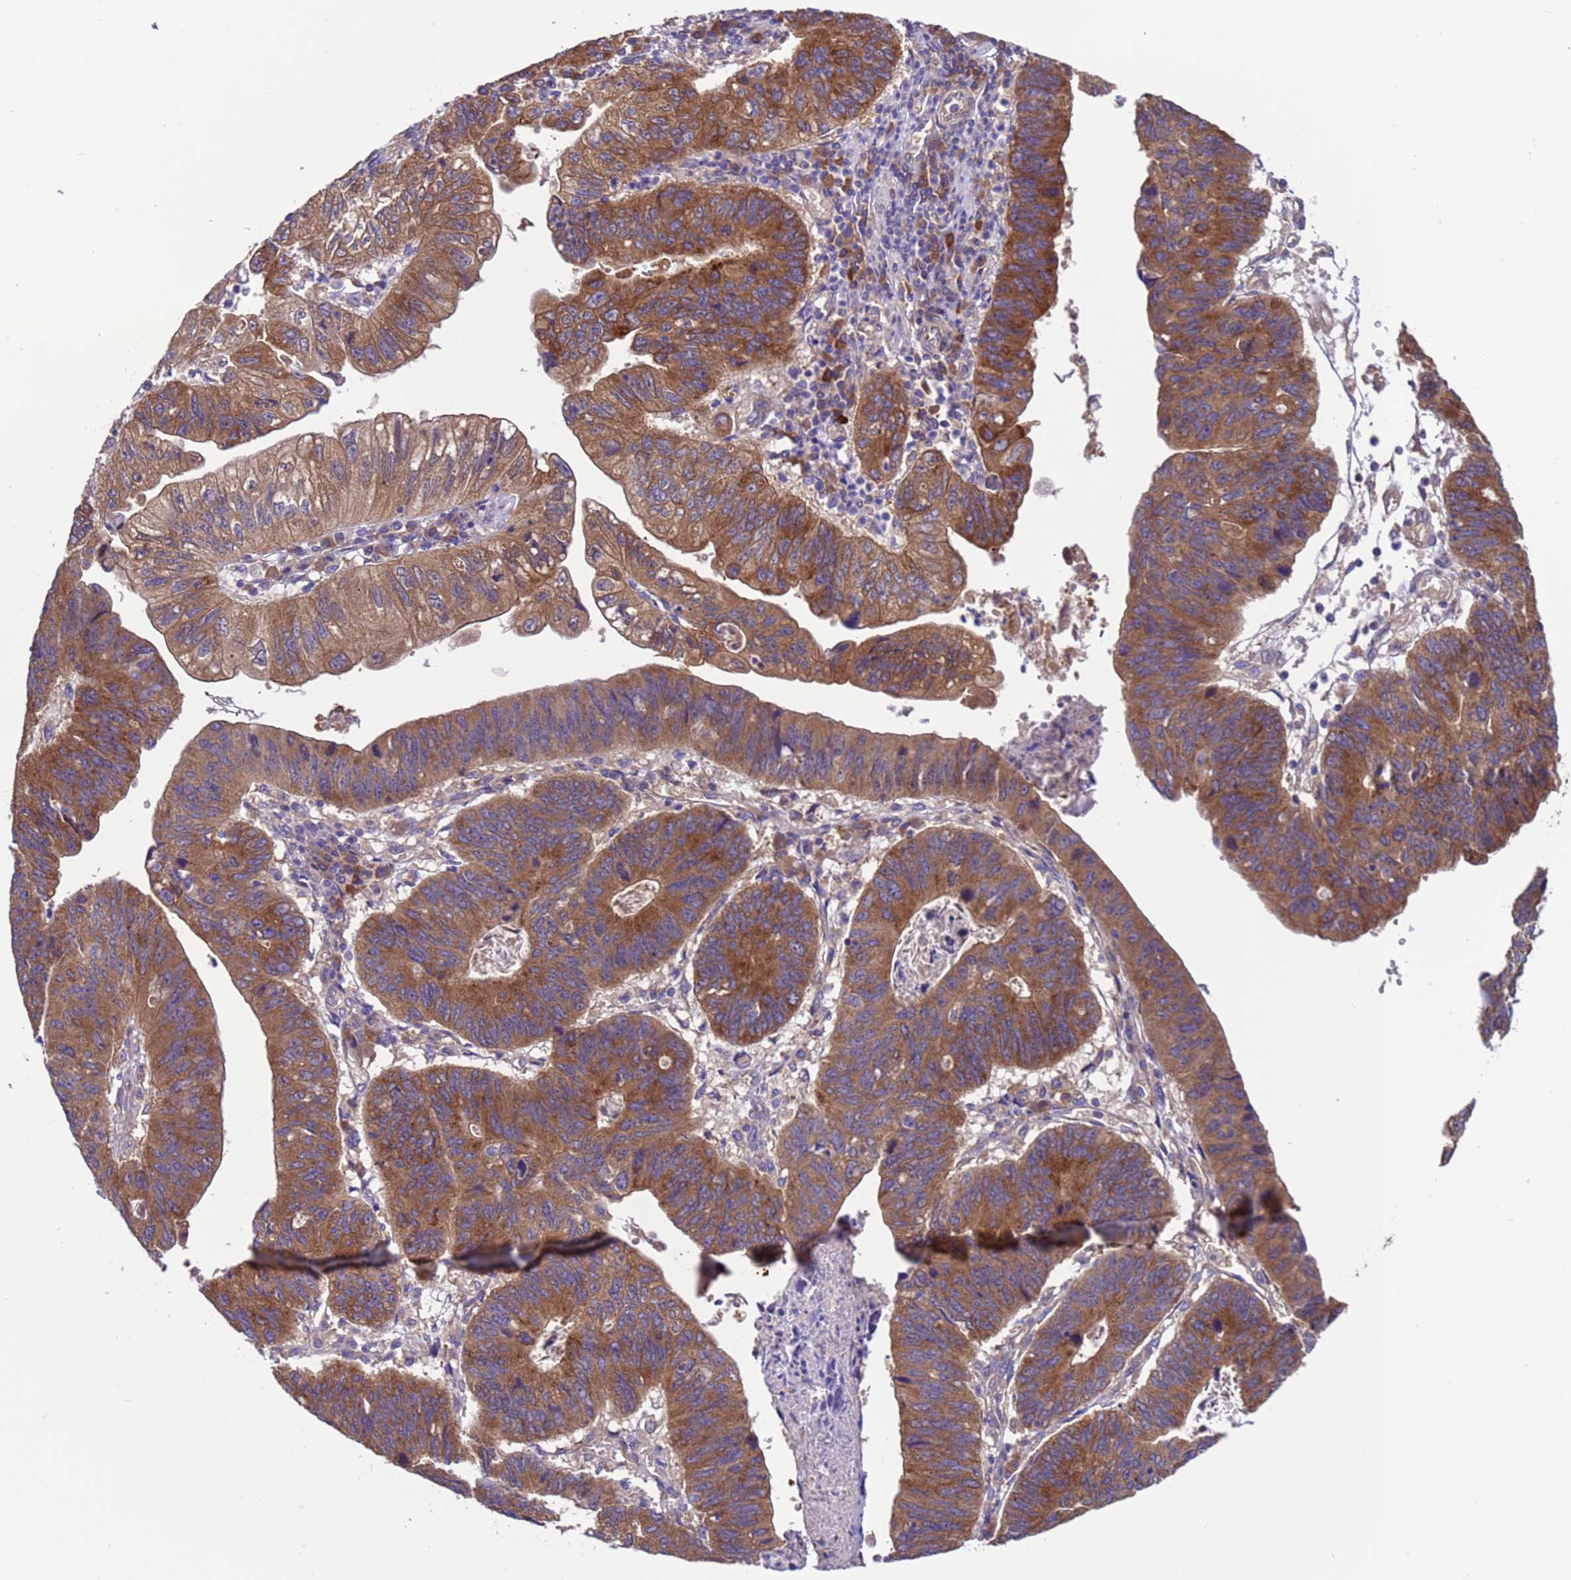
{"staining": {"intensity": "strong", "quantity": ">75%", "location": "cytoplasmic/membranous"}, "tissue": "stomach cancer", "cell_type": "Tumor cells", "image_type": "cancer", "snomed": [{"axis": "morphology", "description": "Adenocarcinoma, NOS"}, {"axis": "topography", "description": "Stomach"}], "caption": "A photomicrograph of human stomach cancer (adenocarcinoma) stained for a protein reveals strong cytoplasmic/membranous brown staining in tumor cells. (DAB (3,3'-diaminobenzidine) IHC, brown staining for protein, blue staining for nuclei).", "gene": "ARHGAP12", "patient": {"sex": "male", "age": 59}}